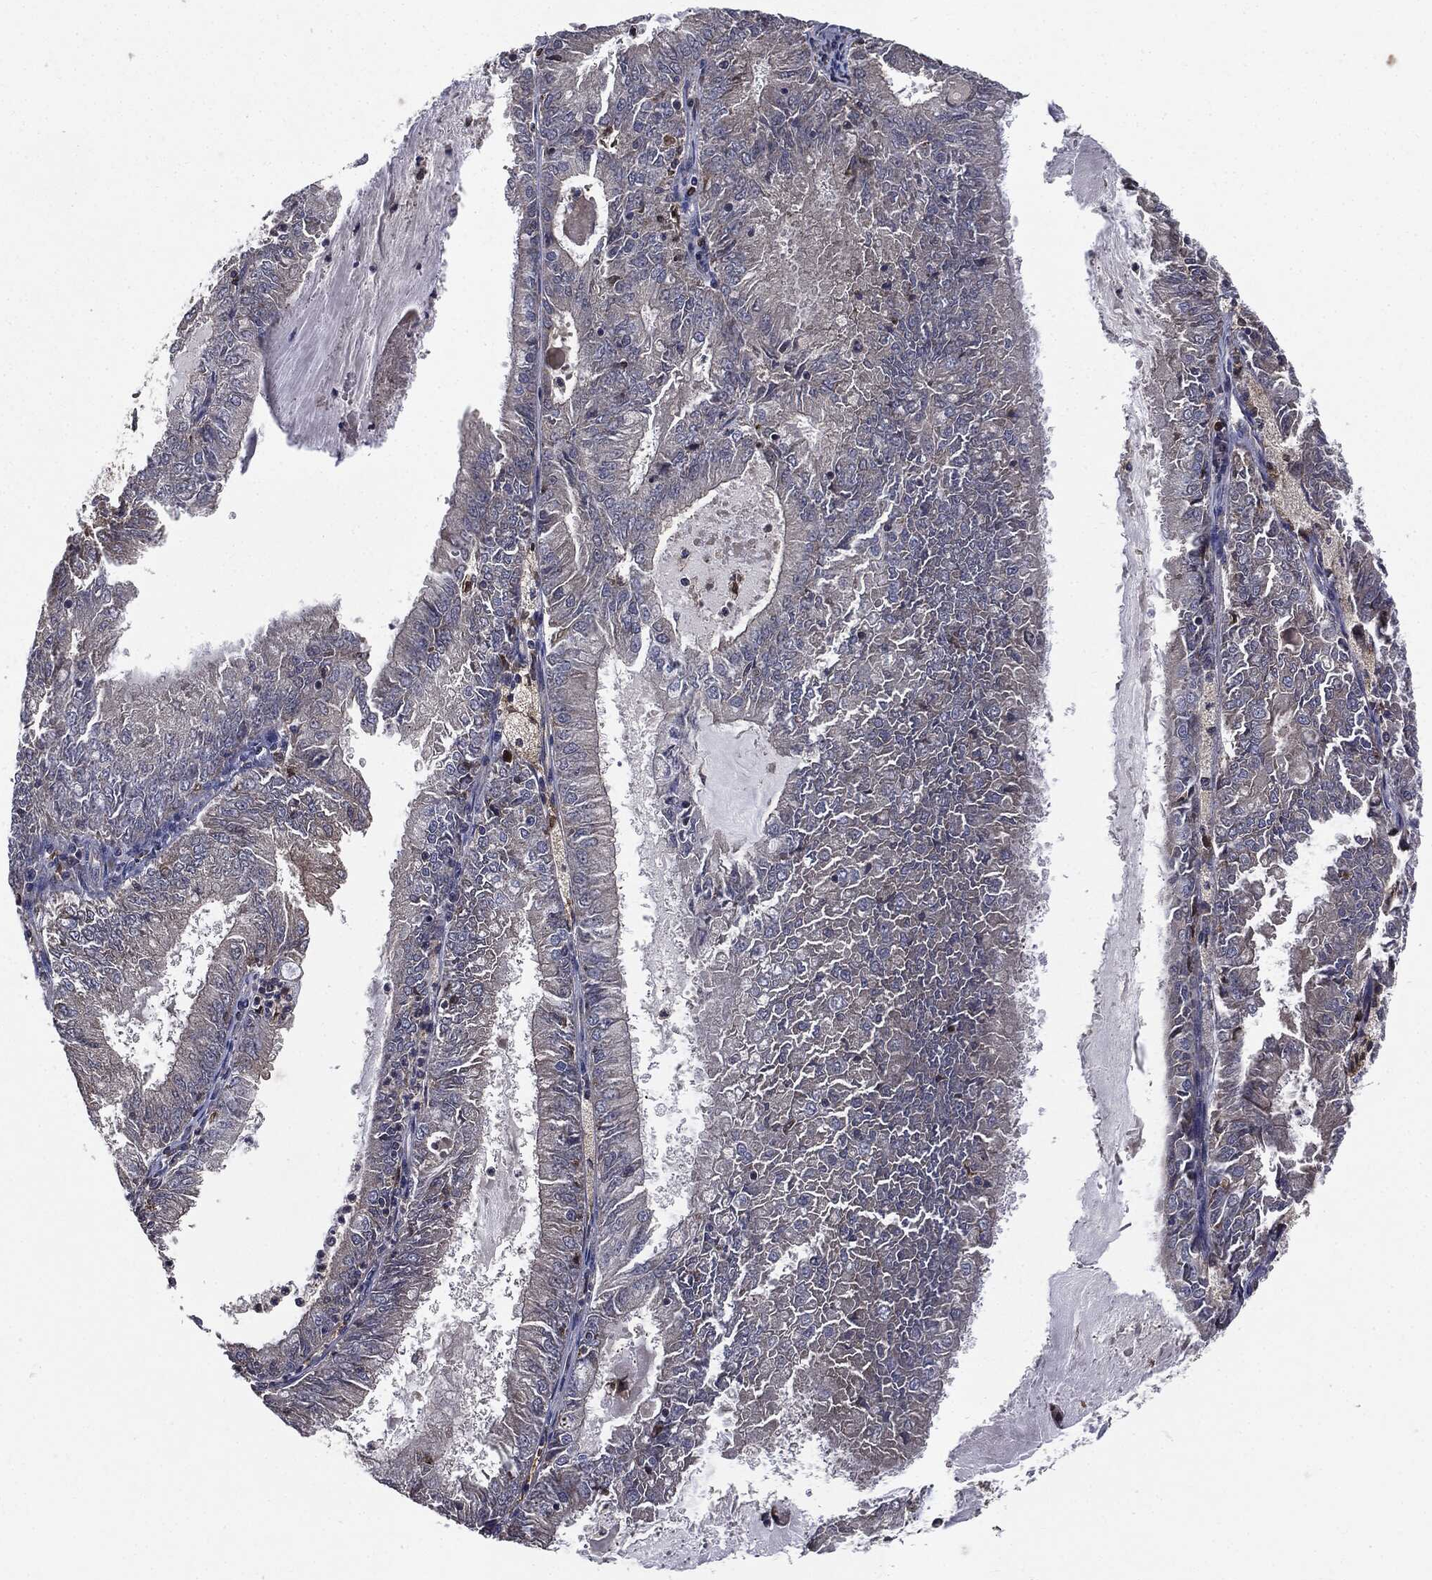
{"staining": {"intensity": "negative", "quantity": "none", "location": "none"}, "tissue": "endometrial cancer", "cell_type": "Tumor cells", "image_type": "cancer", "snomed": [{"axis": "morphology", "description": "Adenocarcinoma, NOS"}, {"axis": "topography", "description": "Endometrium"}], "caption": "Micrograph shows no significant protein positivity in tumor cells of endometrial adenocarcinoma.", "gene": "PLOD3", "patient": {"sex": "female", "age": 57}}